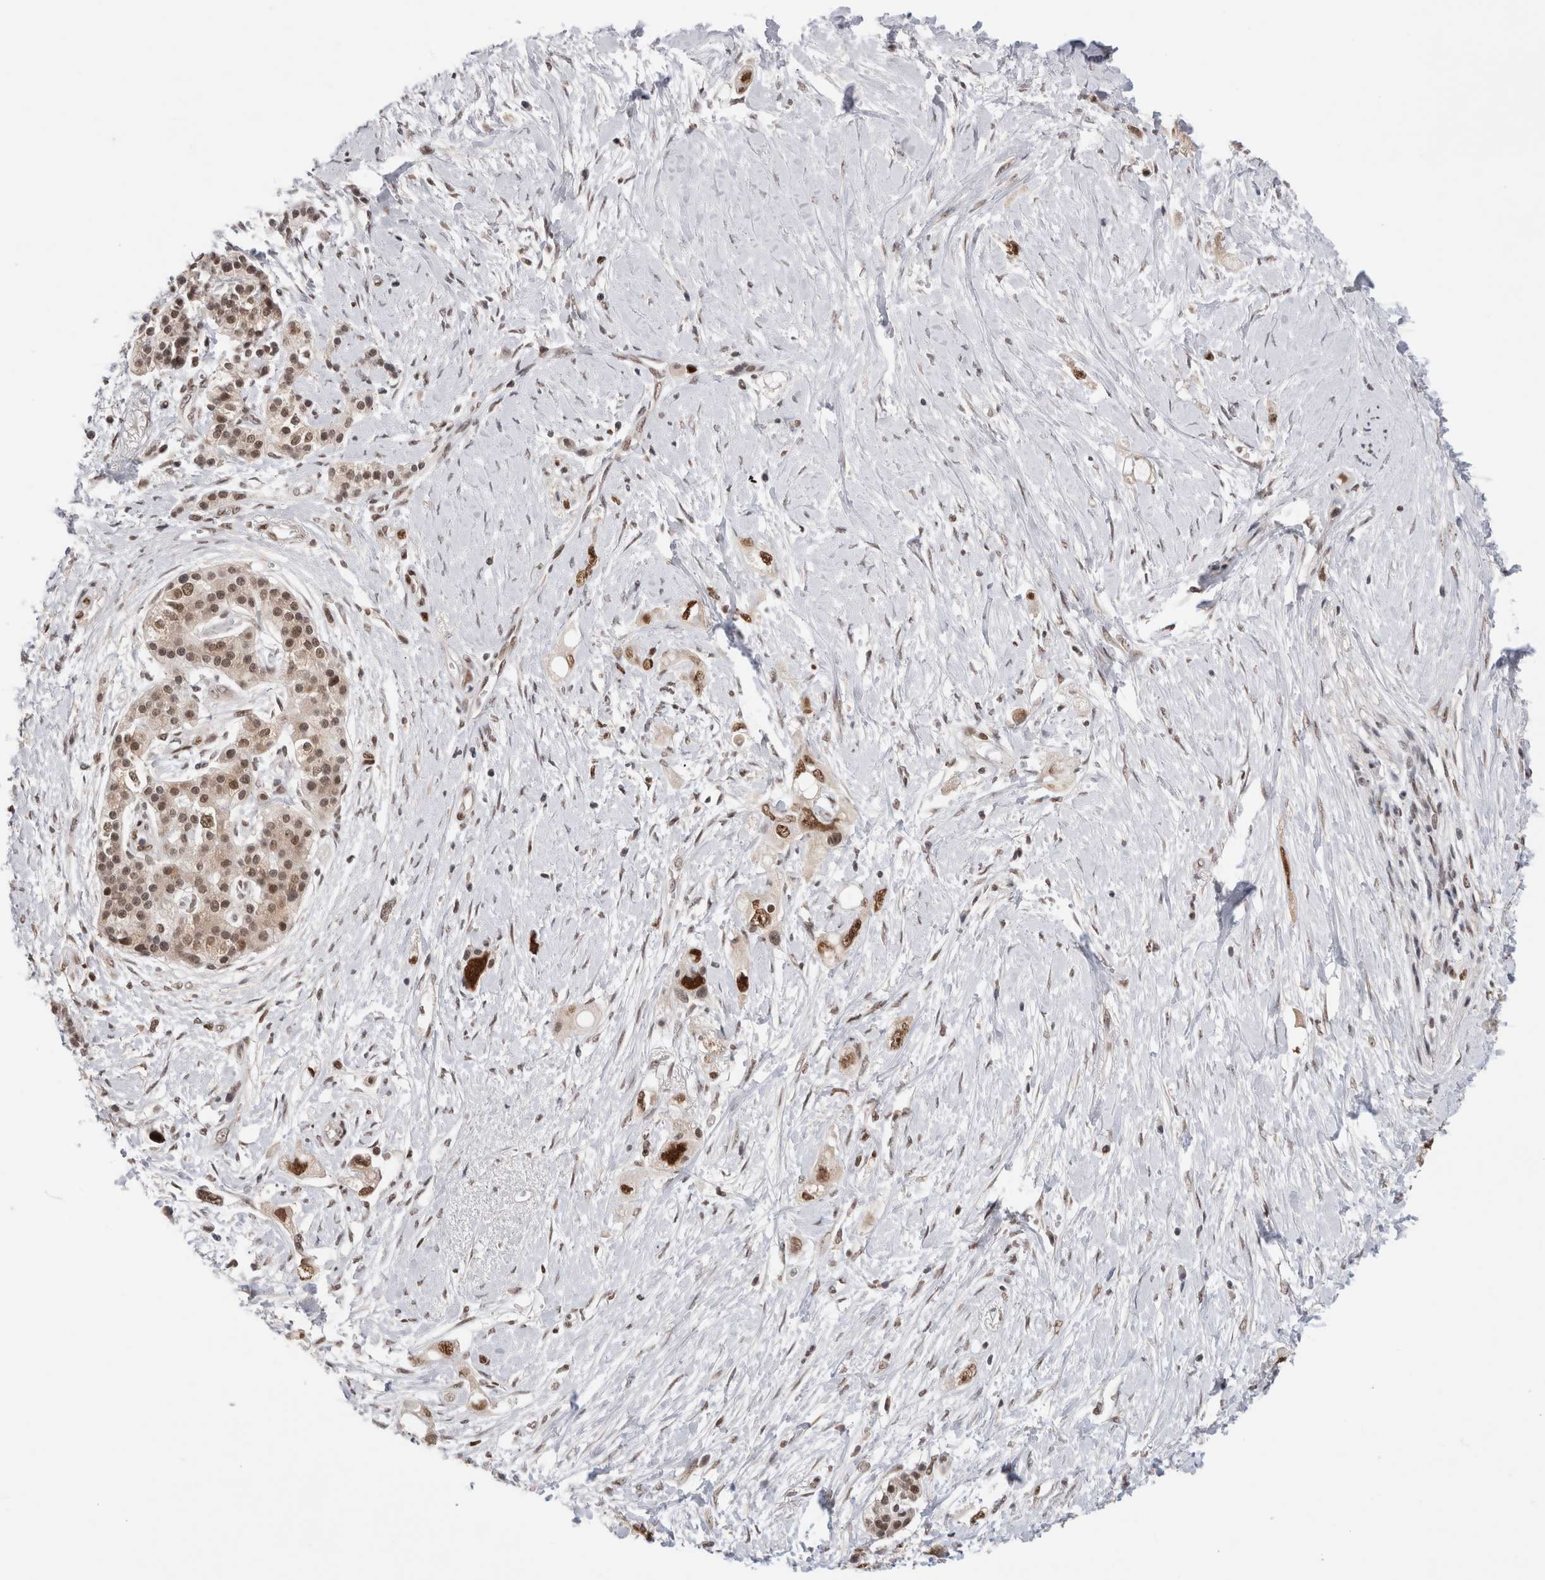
{"staining": {"intensity": "moderate", "quantity": ">75%", "location": "nuclear"}, "tissue": "pancreatic cancer", "cell_type": "Tumor cells", "image_type": "cancer", "snomed": [{"axis": "morphology", "description": "Adenocarcinoma, NOS"}, {"axis": "topography", "description": "Pancreas"}], "caption": "Protein positivity by immunohistochemistry reveals moderate nuclear positivity in about >75% of tumor cells in adenocarcinoma (pancreatic).", "gene": "ZNF521", "patient": {"sex": "female", "age": 56}}